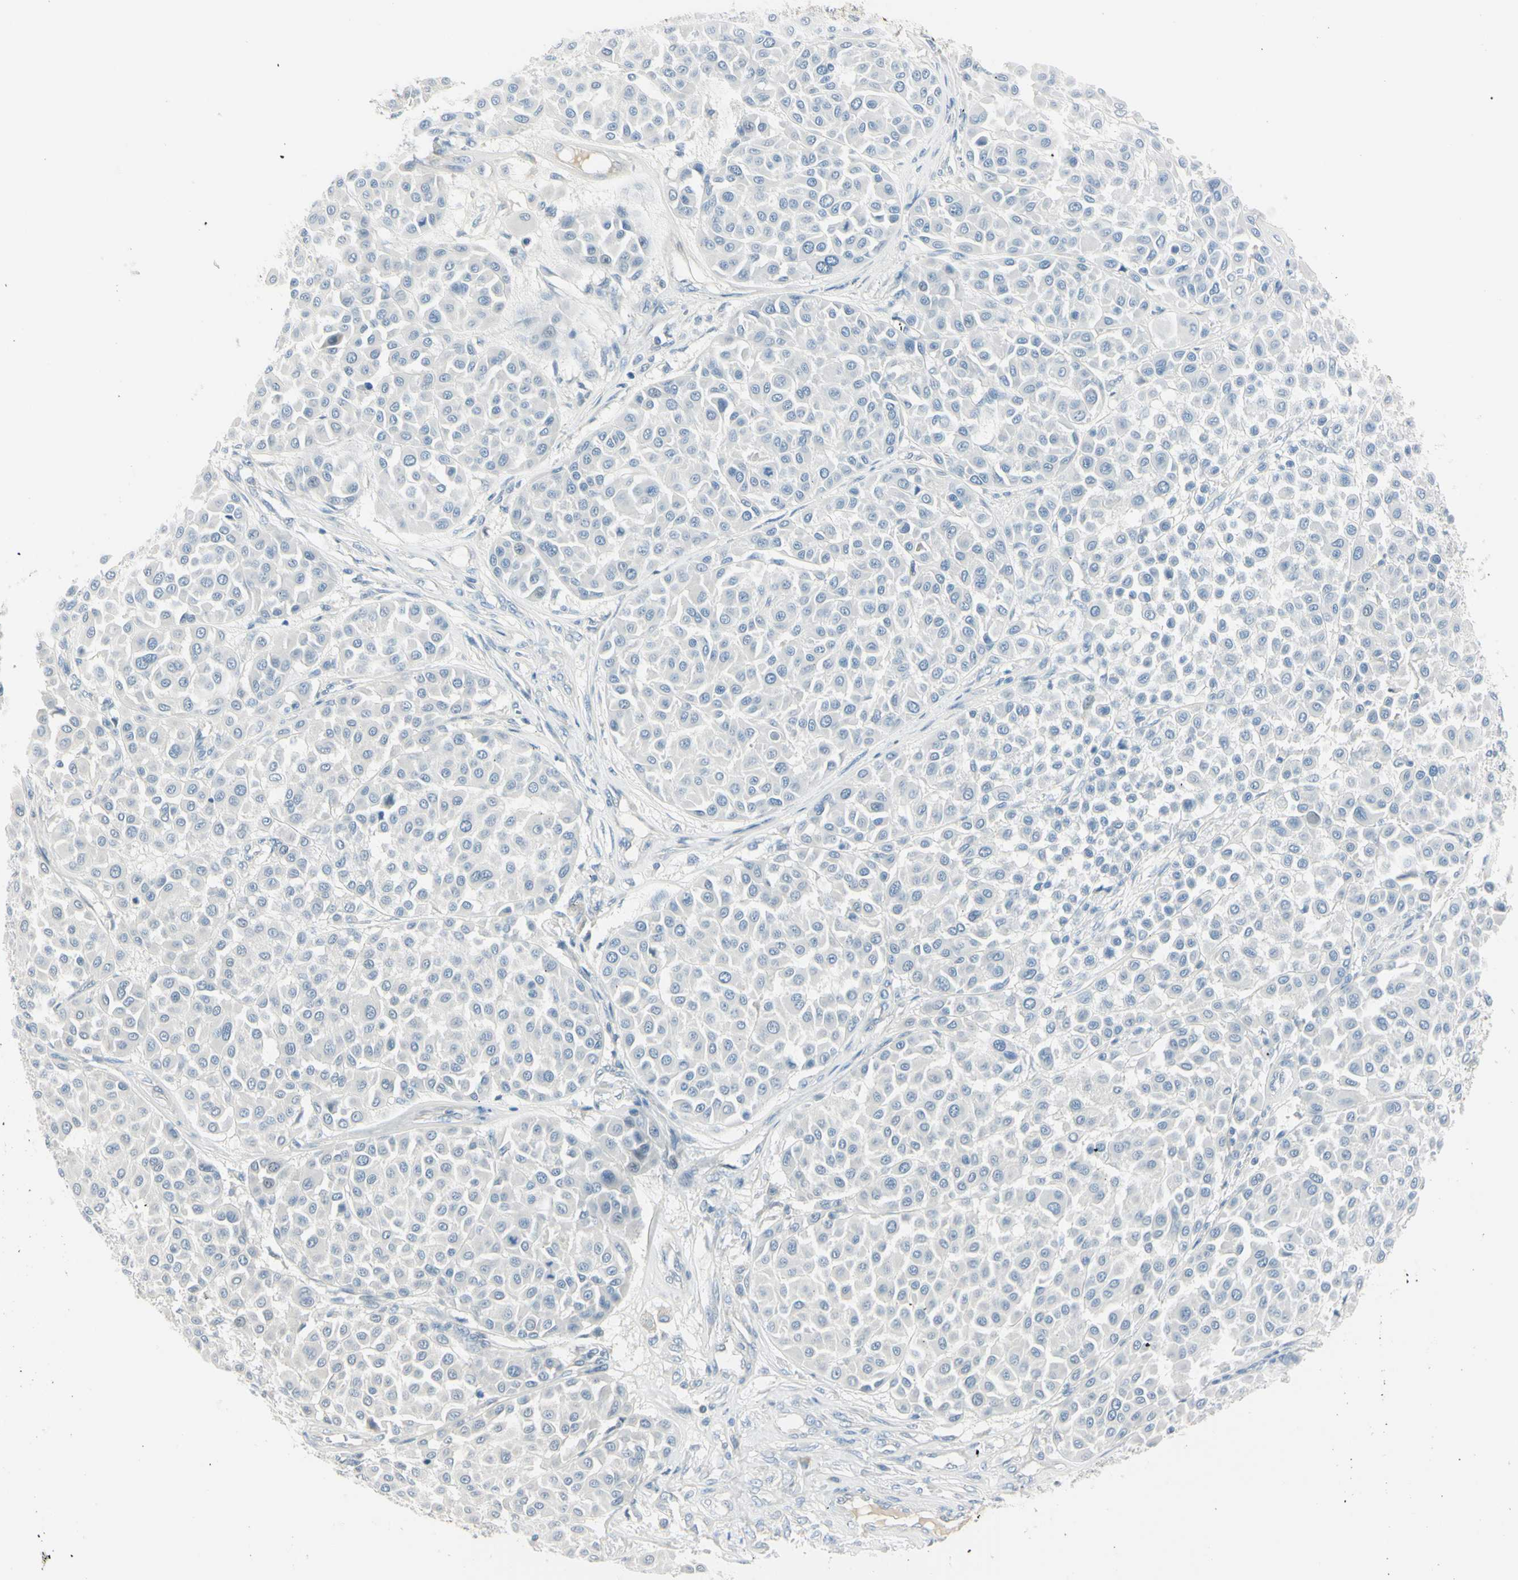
{"staining": {"intensity": "negative", "quantity": "none", "location": "none"}, "tissue": "melanoma", "cell_type": "Tumor cells", "image_type": "cancer", "snomed": [{"axis": "morphology", "description": "Malignant melanoma, Metastatic site"}, {"axis": "topography", "description": "Soft tissue"}], "caption": "This is an immunohistochemistry micrograph of human melanoma. There is no staining in tumor cells.", "gene": "ASB9", "patient": {"sex": "male", "age": 41}}